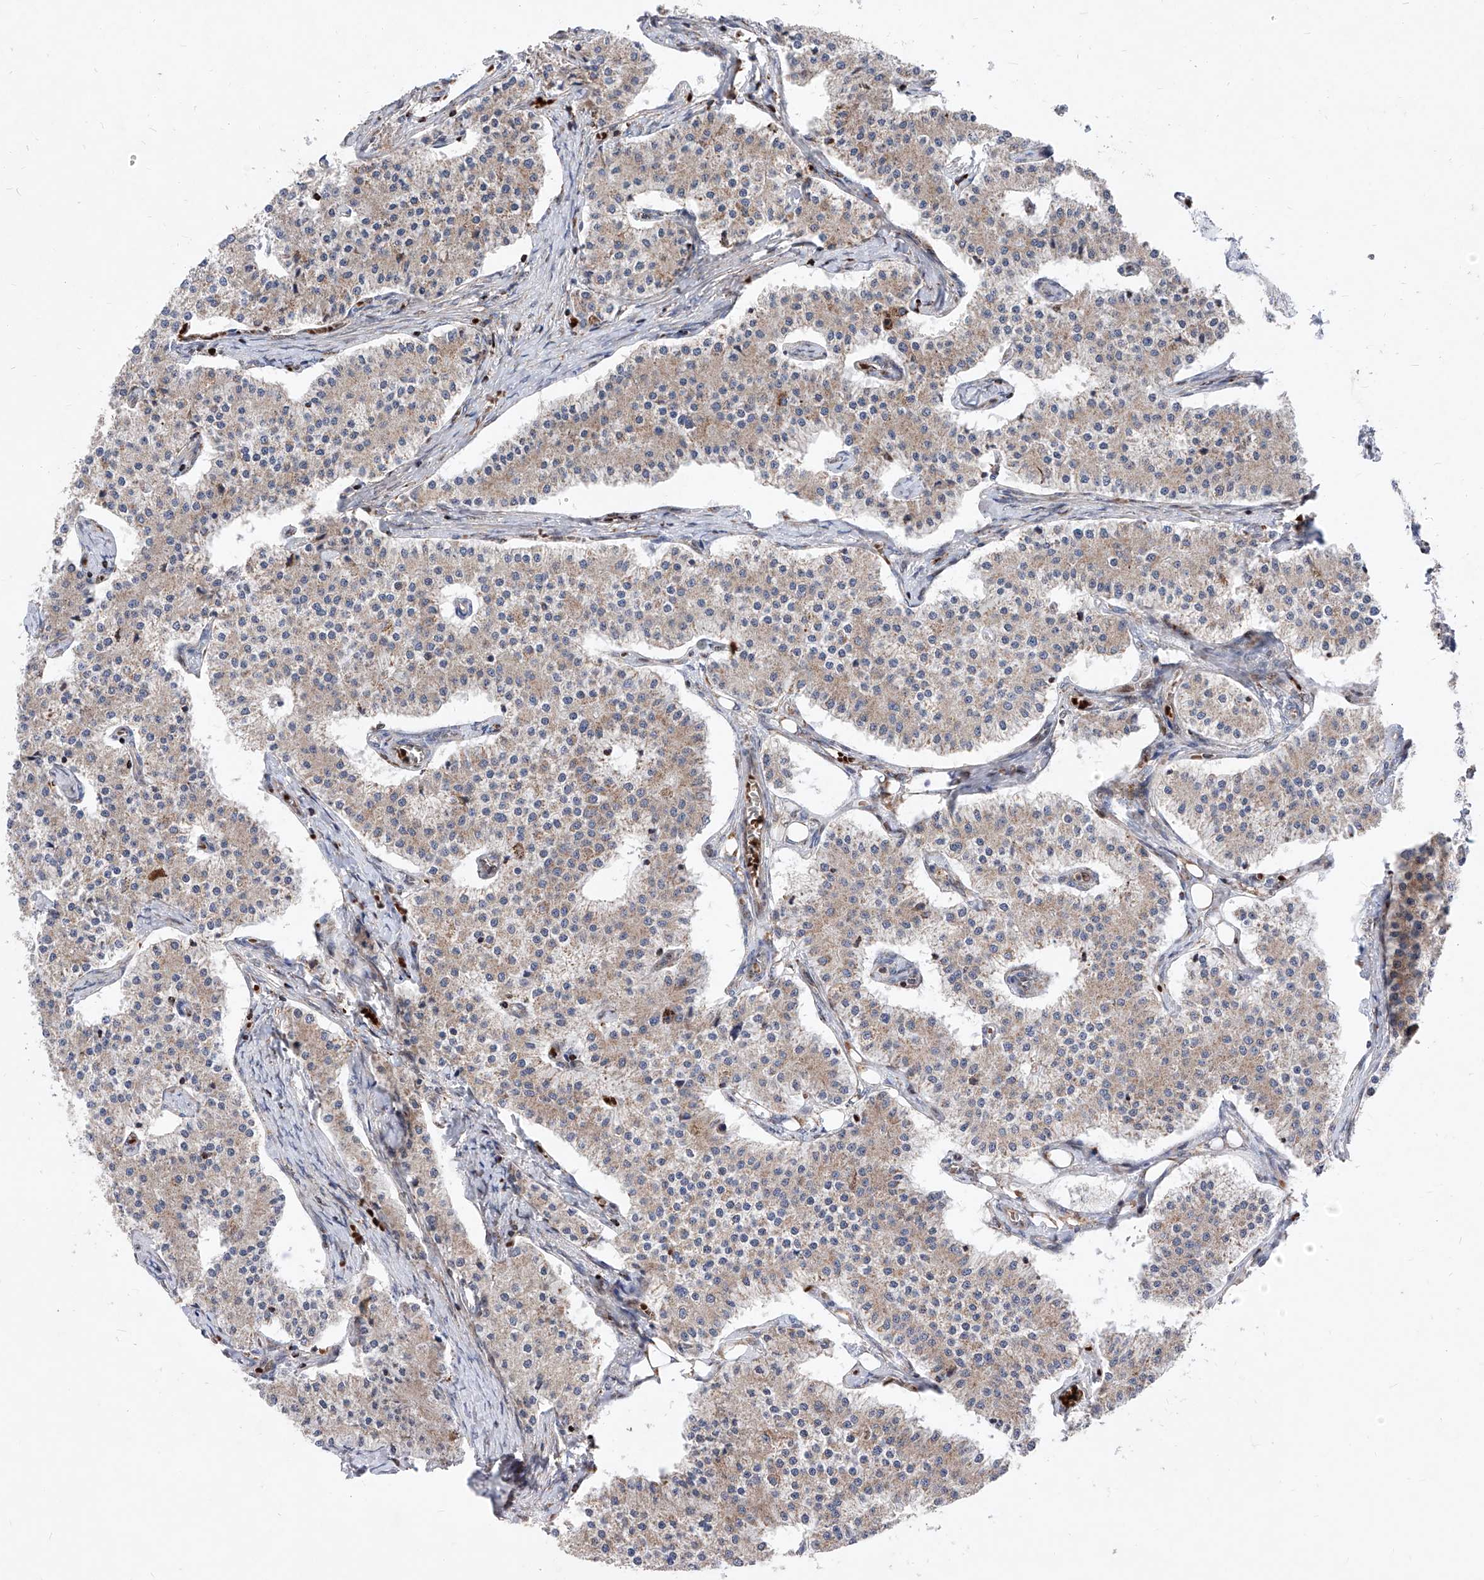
{"staining": {"intensity": "weak", "quantity": ">75%", "location": "cytoplasmic/membranous"}, "tissue": "carcinoid", "cell_type": "Tumor cells", "image_type": "cancer", "snomed": [{"axis": "morphology", "description": "Carcinoid, malignant, NOS"}, {"axis": "topography", "description": "Colon"}], "caption": "Tumor cells display weak cytoplasmic/membranous expression in approximately >75% of cells in carcinoid.", "gene": "SEMA6A", "patient": {"sex": "female", "age": 52}}